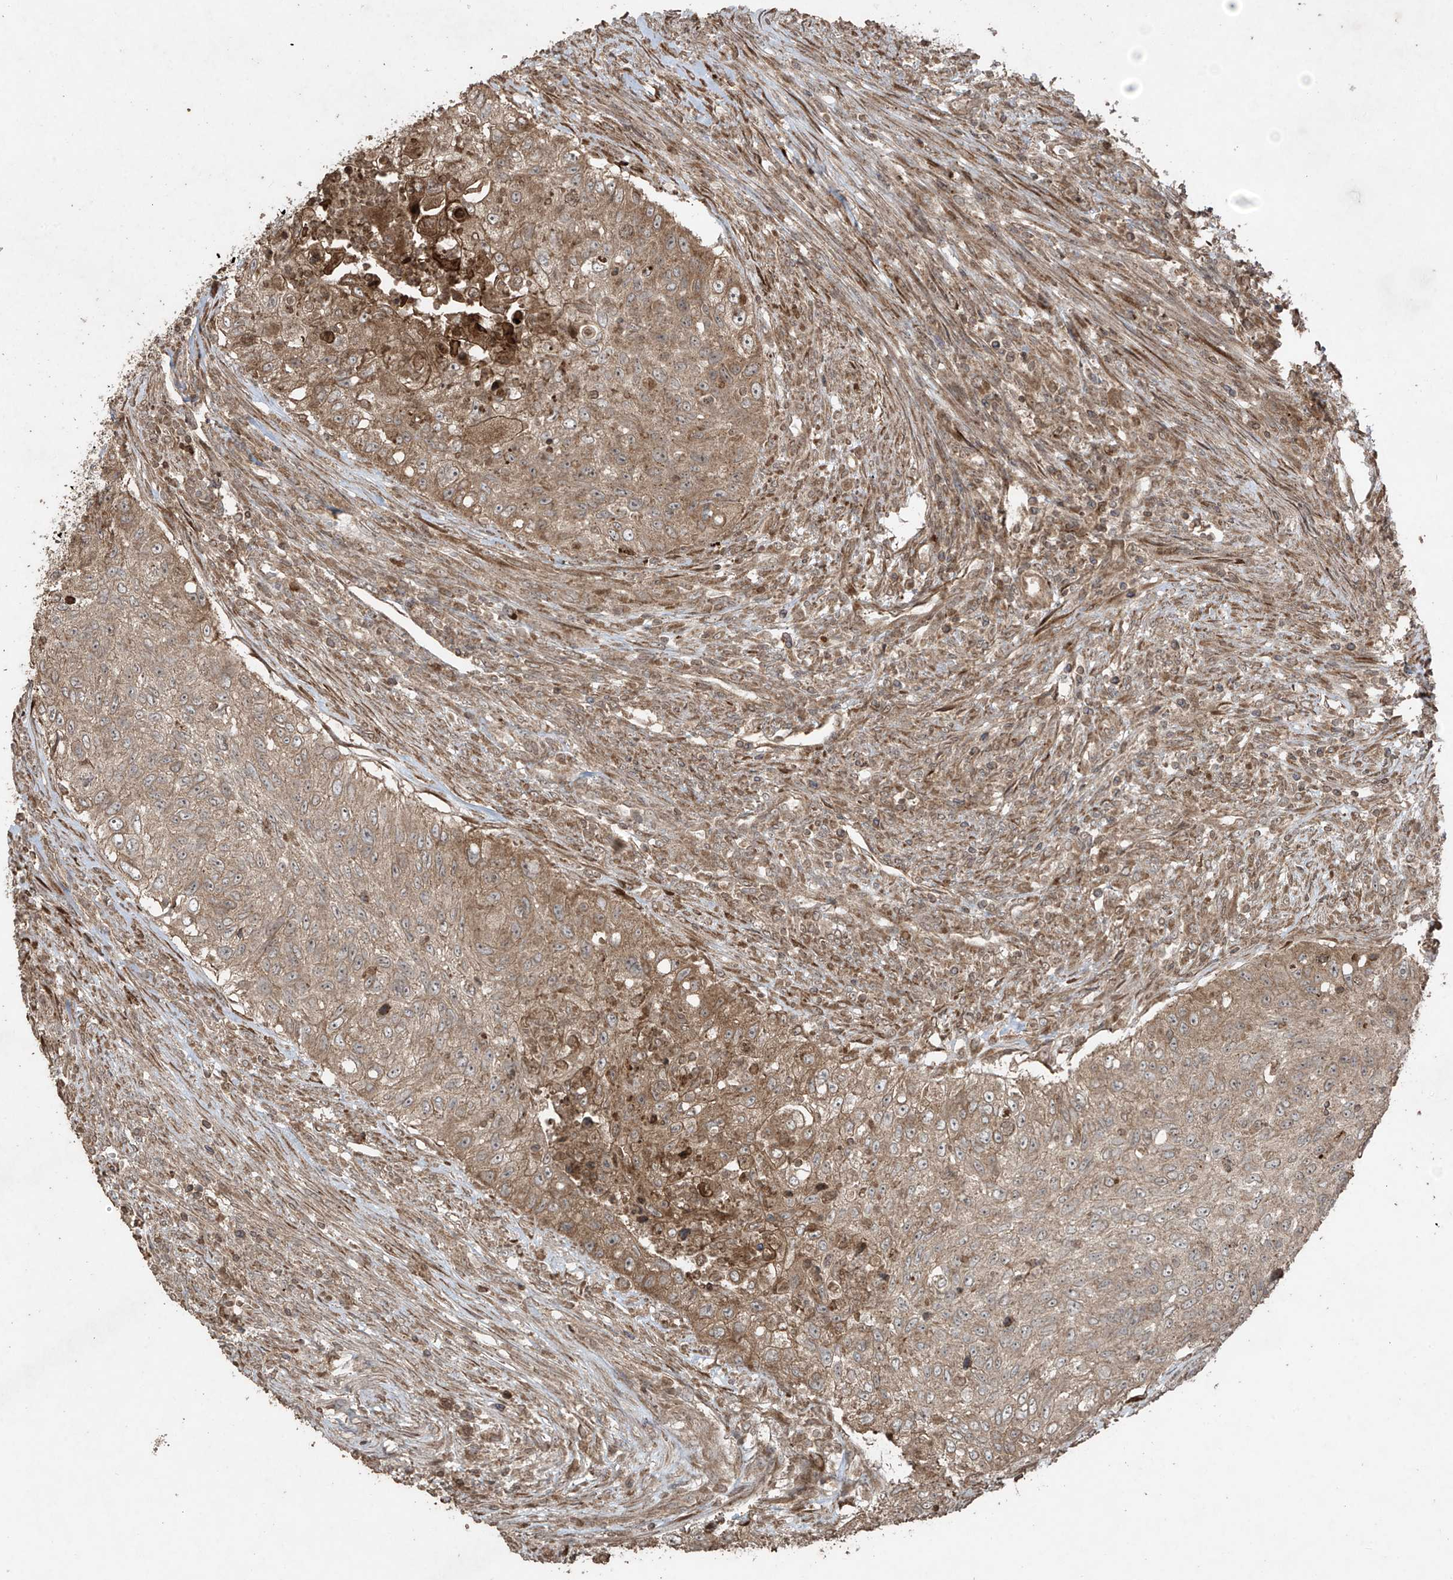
{"staining": {"intensity": "moderate", "quantity": ">75%", "location": "cytoplasmic/membranous"}, "tissue": "urothelial cancer", "cell_type": "Tumor cells", "image_type": "cancer", "snomed": [{"axis": "morphology", "description": "Urothelial carcinoma, High grade"}, {"axis": "topography", "description": "Urinary bladder"}], "caption": "About >75% of tumor cells in human urothelial cancer reveal moderate cytoplasmic/membranous protein expression as visualized by brown immunohistochemical staining.", "gene": "PGPEP1", "patient": {"sex": "female", "age": 60}}